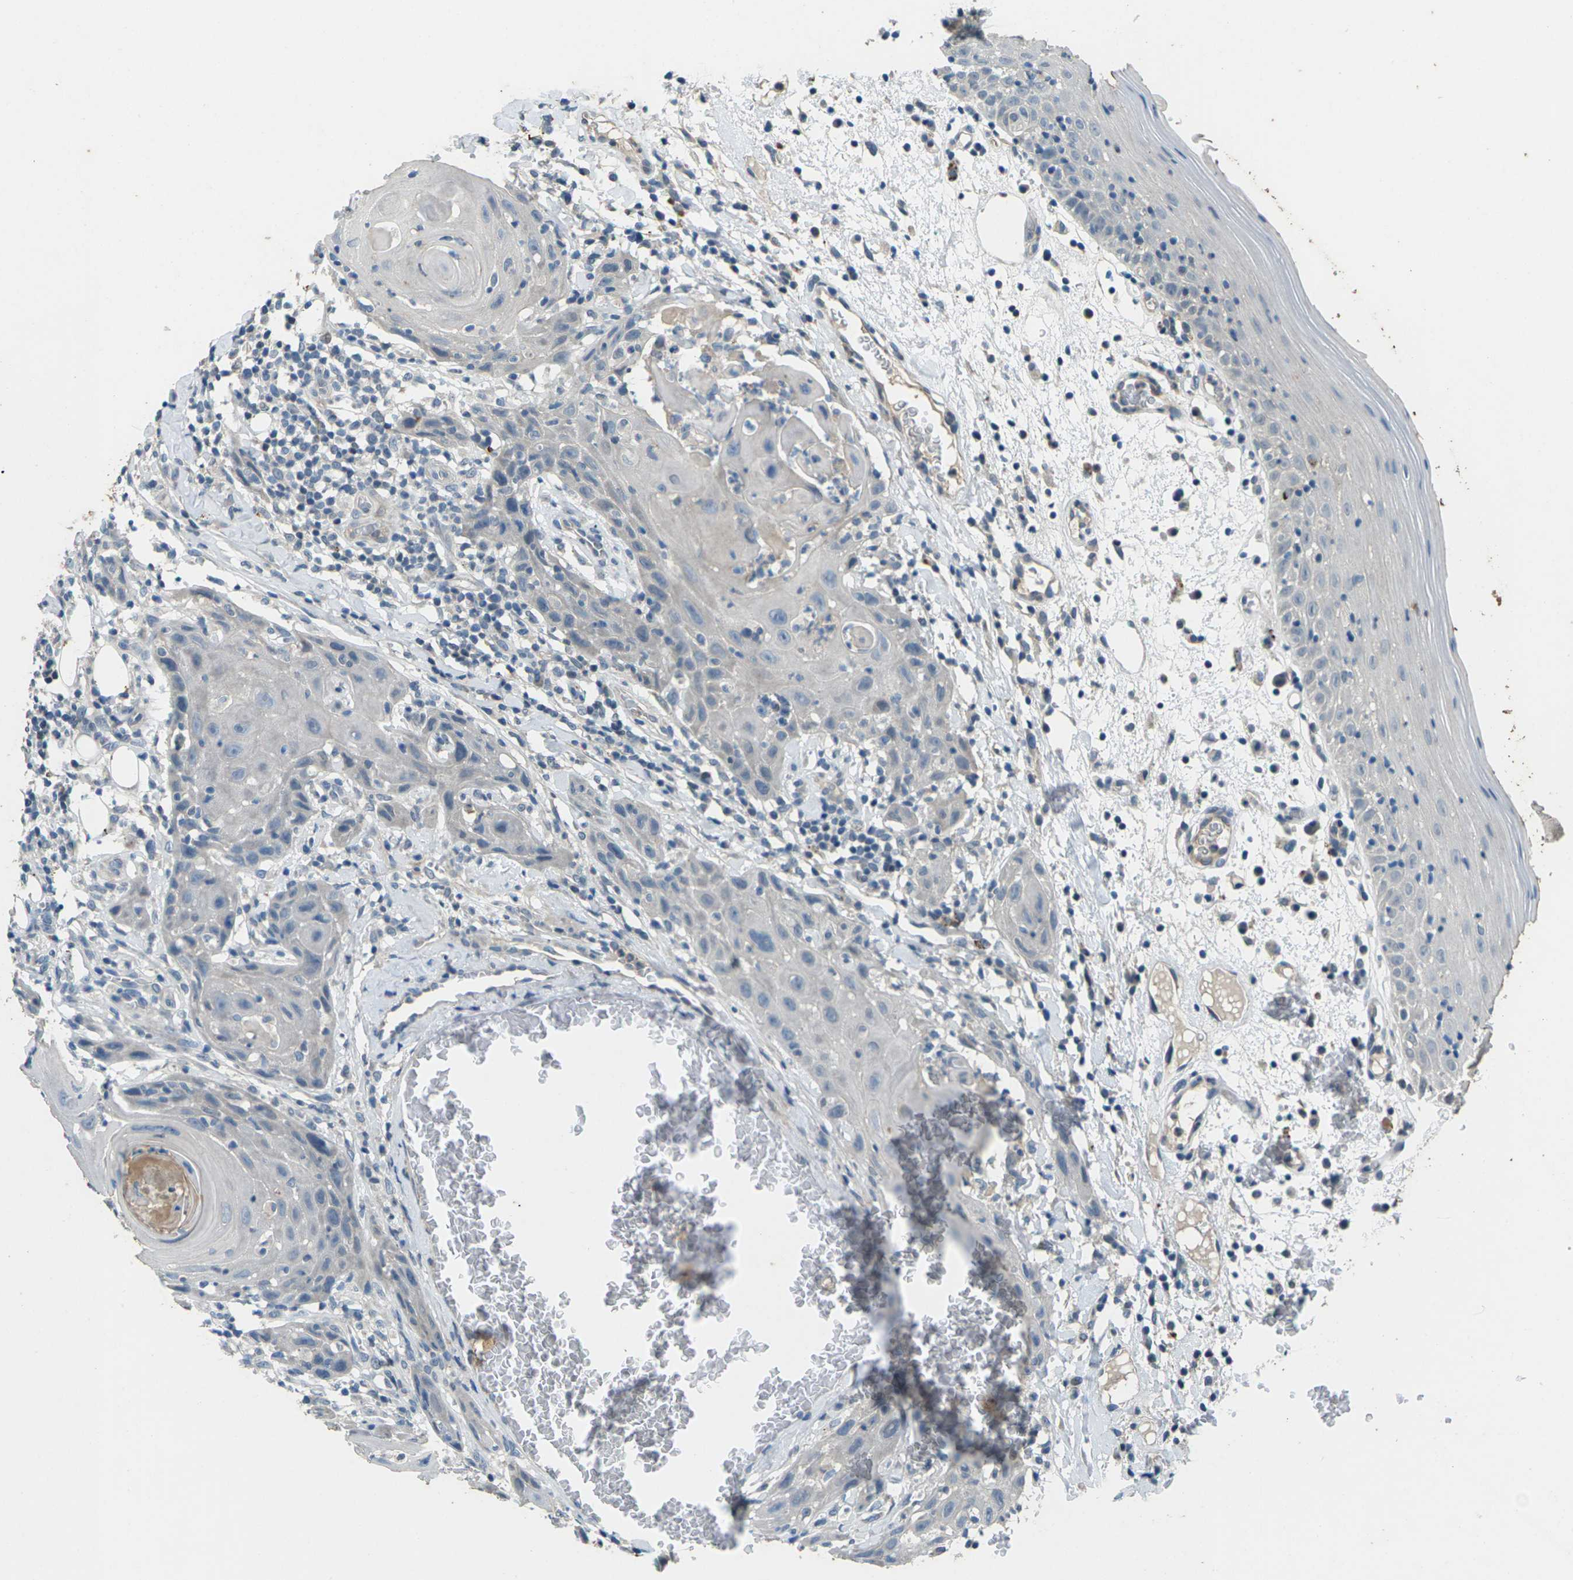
{"staining": {"intensity": "negative", "quantity": "none", "location": "none"}, "tissue": "oral mucosa", "cell_type": "Squamous epithelial cells", "image_type": "normal", "snomed": [{"axis": "morphology", "description": "Normal tissue, NOS"}, {"axis": "morphology", "description": "Squamous cell carcinoma, NOS"}, {"axis": "topography", "description": "Skeletal muscle"}, {"axis": "topography", "description": "Oral tissue"}], "caption": "IHC of normal human oral mucosa demonstrates no staining in squamous epithelial cells.", "gene": "SIGLEC14", "patient": {"sex": "male", "age": 71}}